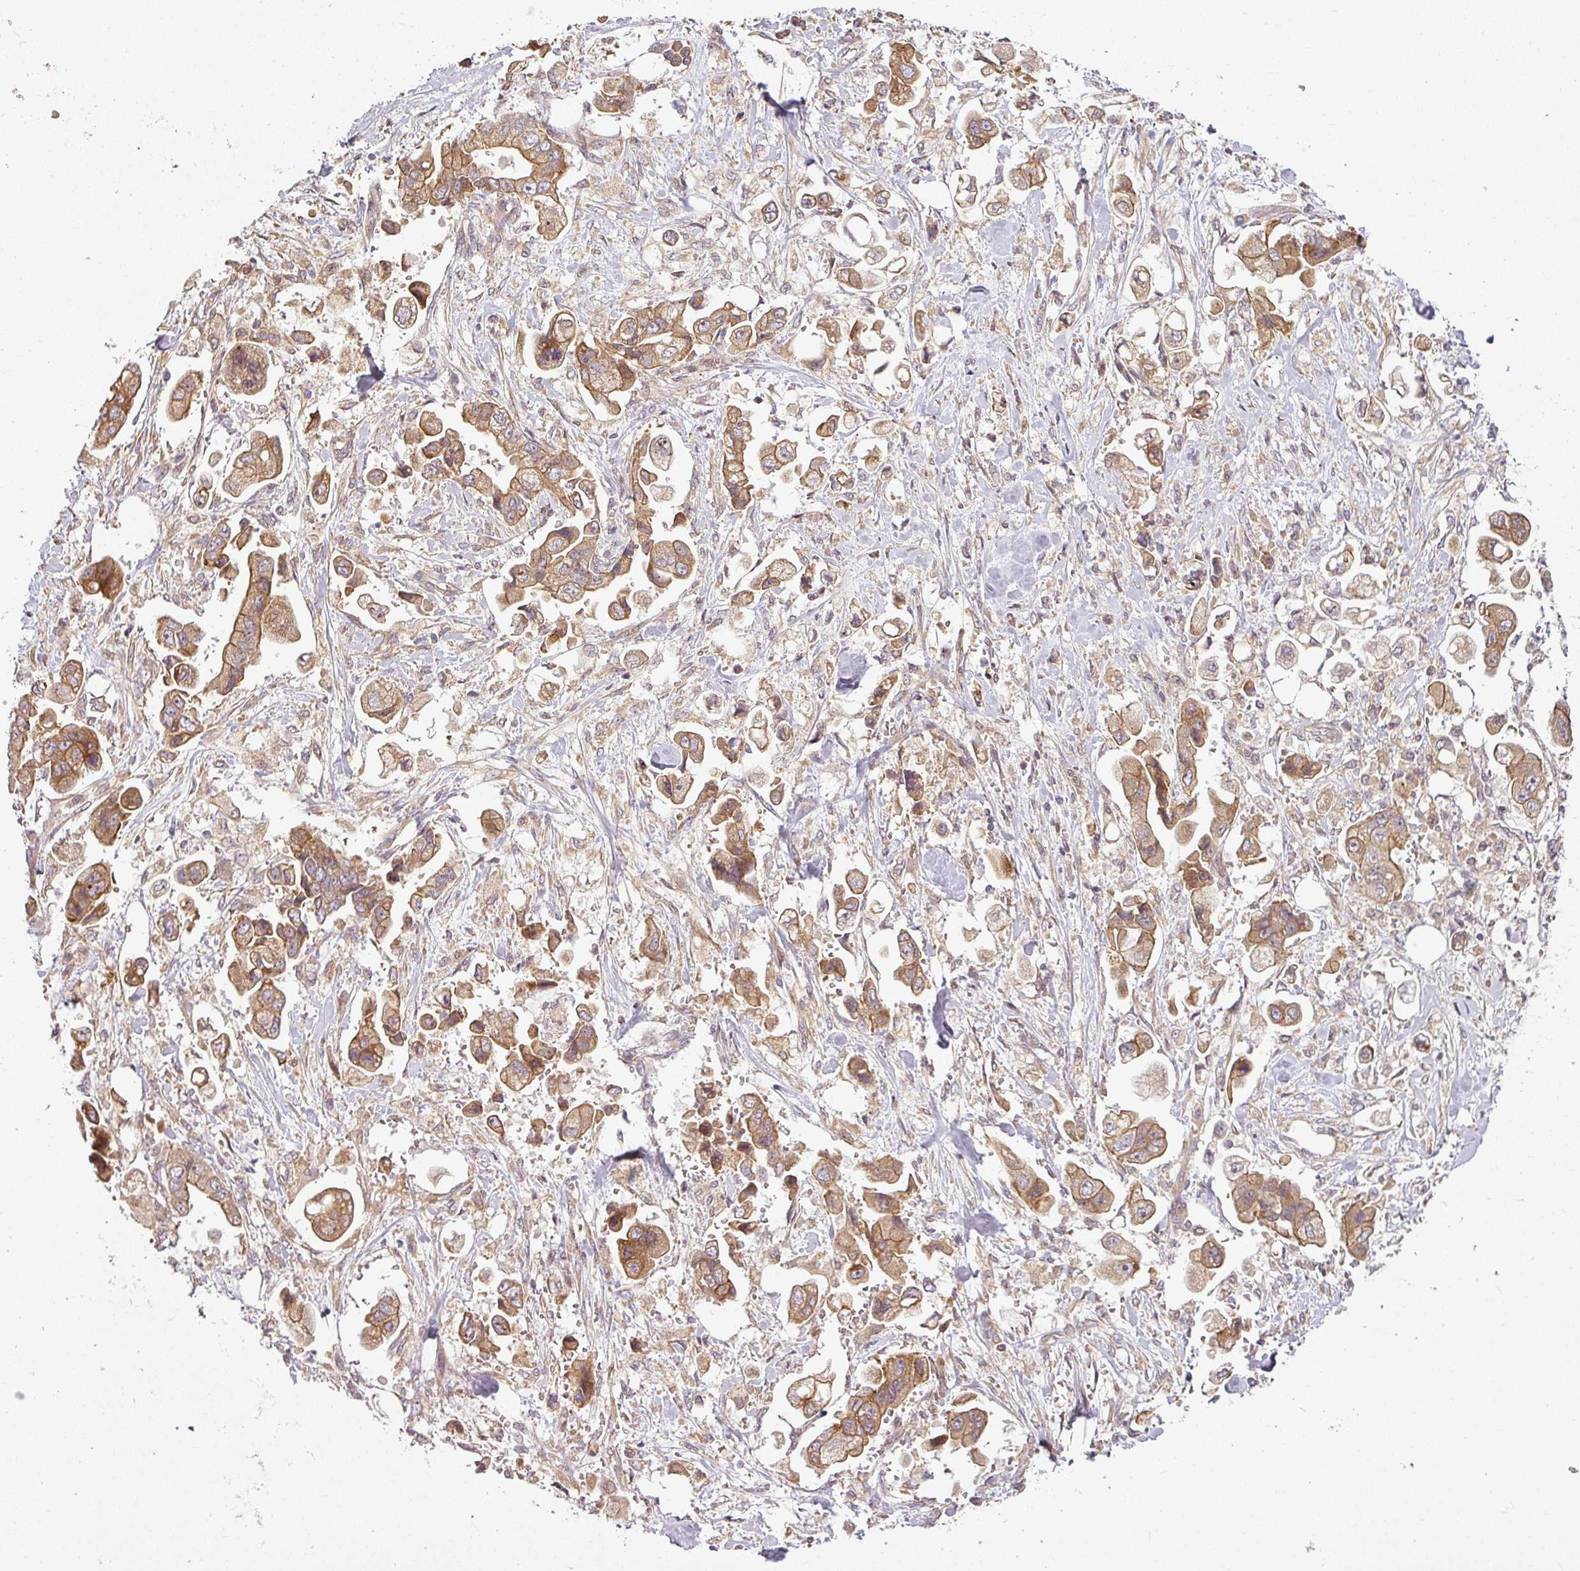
{"staining": {"intensity": "moderate", "quantity": ">75%", "location": "cytoplasmic/membranous"}, "tissue": "stomach cancer", "cell_type": "Tumor cells", "image_type": "cancer", "snomed": [{"axis": "morphology", "description": "Adenocarcinoma, NOS"}, {"axis": "topography", "description": "Stomach"}], "caption": "Immunohistochemistry histopathology image of neoplastic tissue: human stomach cancer stained using immunohistochemistry exhibits medium levels of moderate protein expression localized specifically in the cytoplasmic/membranous of tumor cells, appearing as a cytoplasmic/membranous brown color.", "gene": "RNF31", "patient": {"sex": "male", "age": 62}}